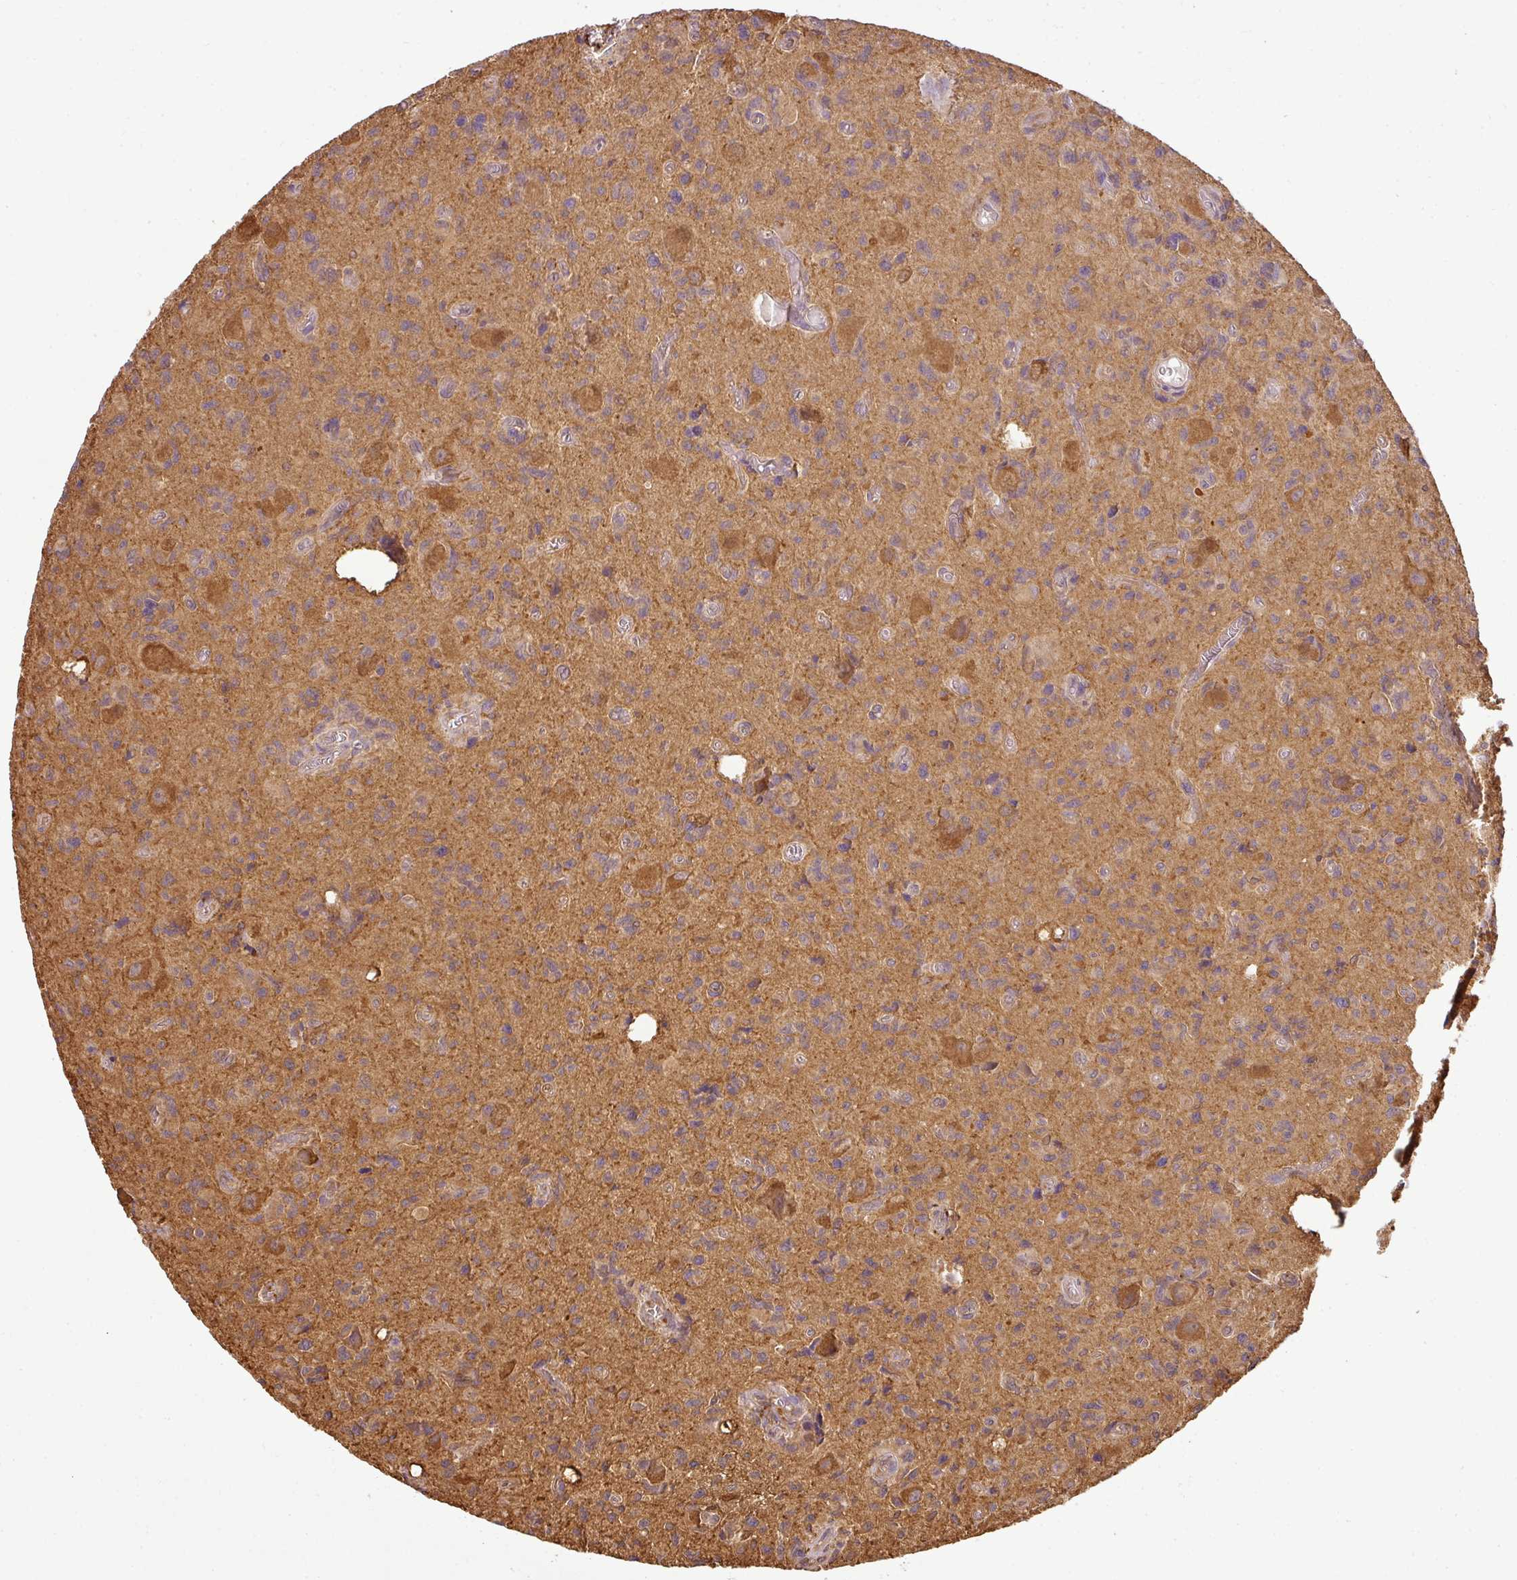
{"staining": {"intensity": "negative", "quantity": "none", "location": "none"}, "tissue": "glioma", "cell_type": "Tumor cells", "image_type": "cancer", "snomed": [{"axis": "morphology", "description": "Glioma, malignant, High grade"}, {"axis": "topography", "description": "Brain"}], "caption": "Tumor cells show no significant expression in malignant glioma (high-grade).", "gene": "ANKRD18A", "patient": {"sex": "male", "age": 76}}